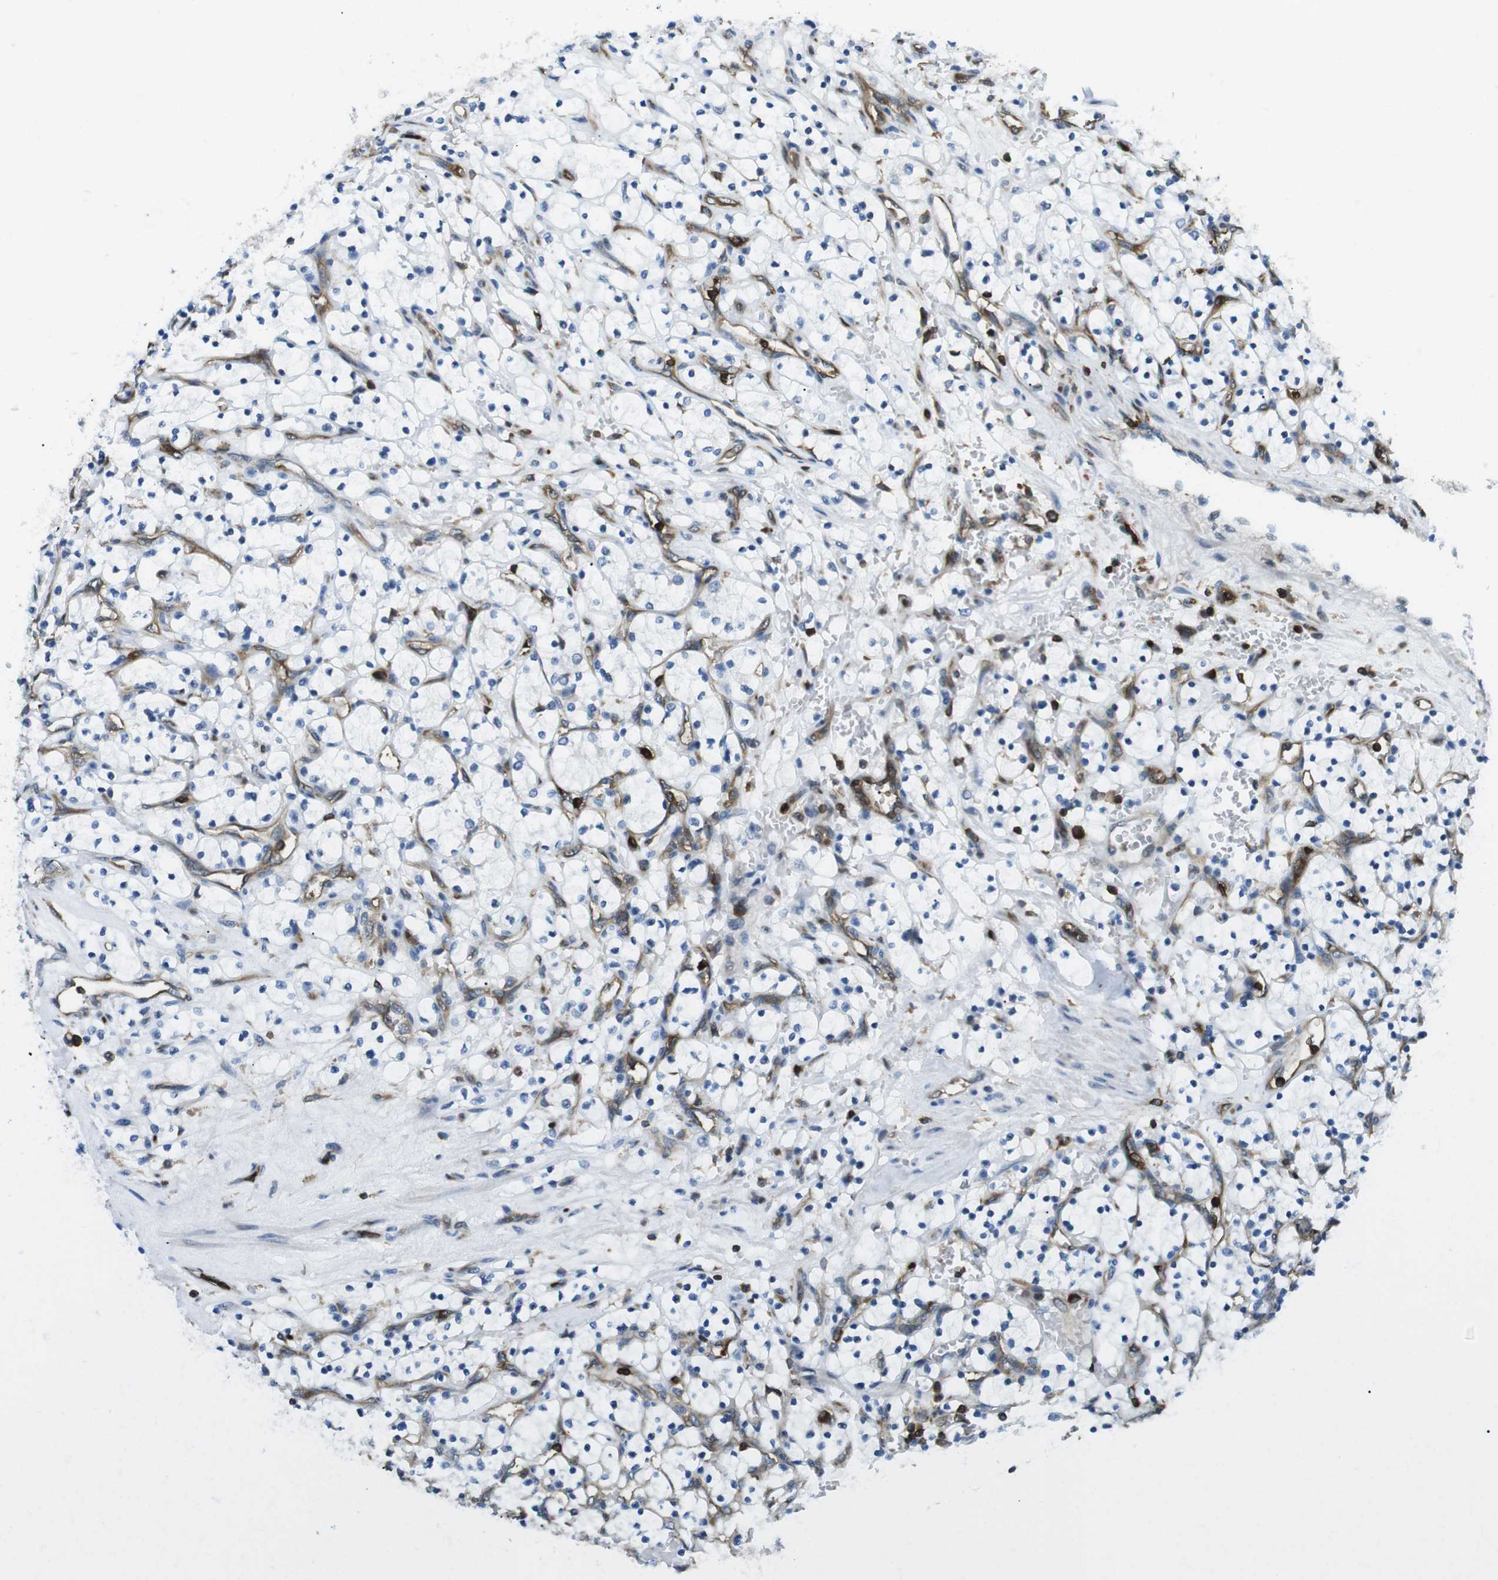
{"staining": {"intensity": "negative", "quantity": "none", "location": "none"}, "tissue": "renal cancer", "cell_type": "Tumor cells", "image_type": "cancer", "snomed": [{"axis": "morphology", "description": "Adenocarcinoma, NOS"}, {"axis": "topography", "description": "Kidney"}], "caption": "A micrograph of renal cancer (adenocarcinoma) stained for a protein demonstrates no brown staining in tumor cells.", "gene": "STK10", "patient": {"sex": "female", "age": 69}}